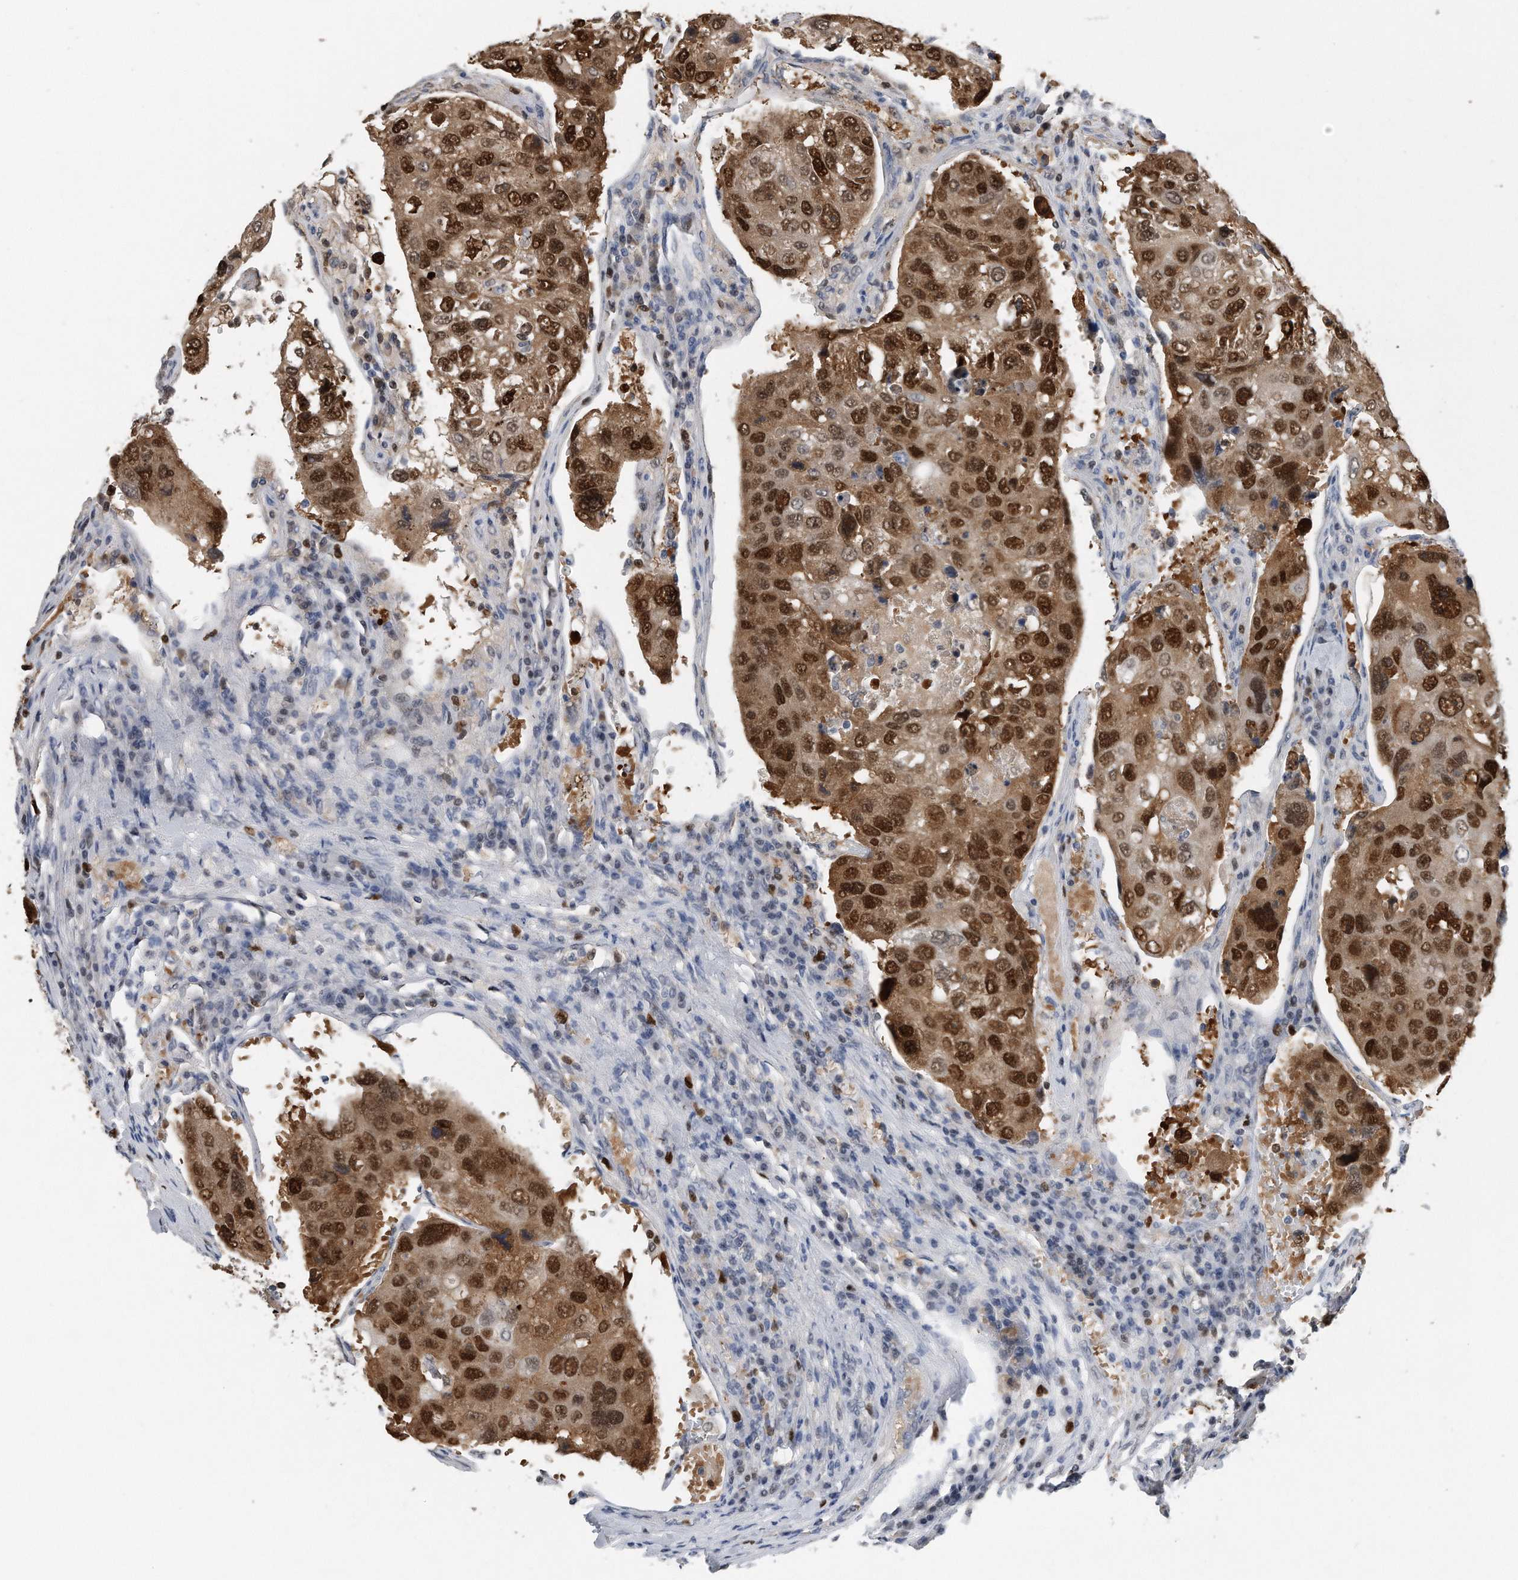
{"staining": {"intensity": "strong", "quantity": ">75%", "location": "cytoplasmic/membranous,nuclear"}, "tissue": "urothelial cancer", "cell_type": "Tumor cells", "image_type": "cancer", "snomed": [{"axis": "morphology", "description": "Urothelial carcinoma, High grade"}, {"axis": "topography", "description": "Lymph node"}, {"axis": "topography", "description": "Urinary bladder"}], "caption": "A brown stain highlights strong cytoplasmic/membranous and nuclear expression of a protein in human high-grade urothelial carcinoma tumor cells. (DAB IHC with brightfield microscopy, high magnification).", "gene": "PCNA", "patient": {"sex": "male", "age": 51}}